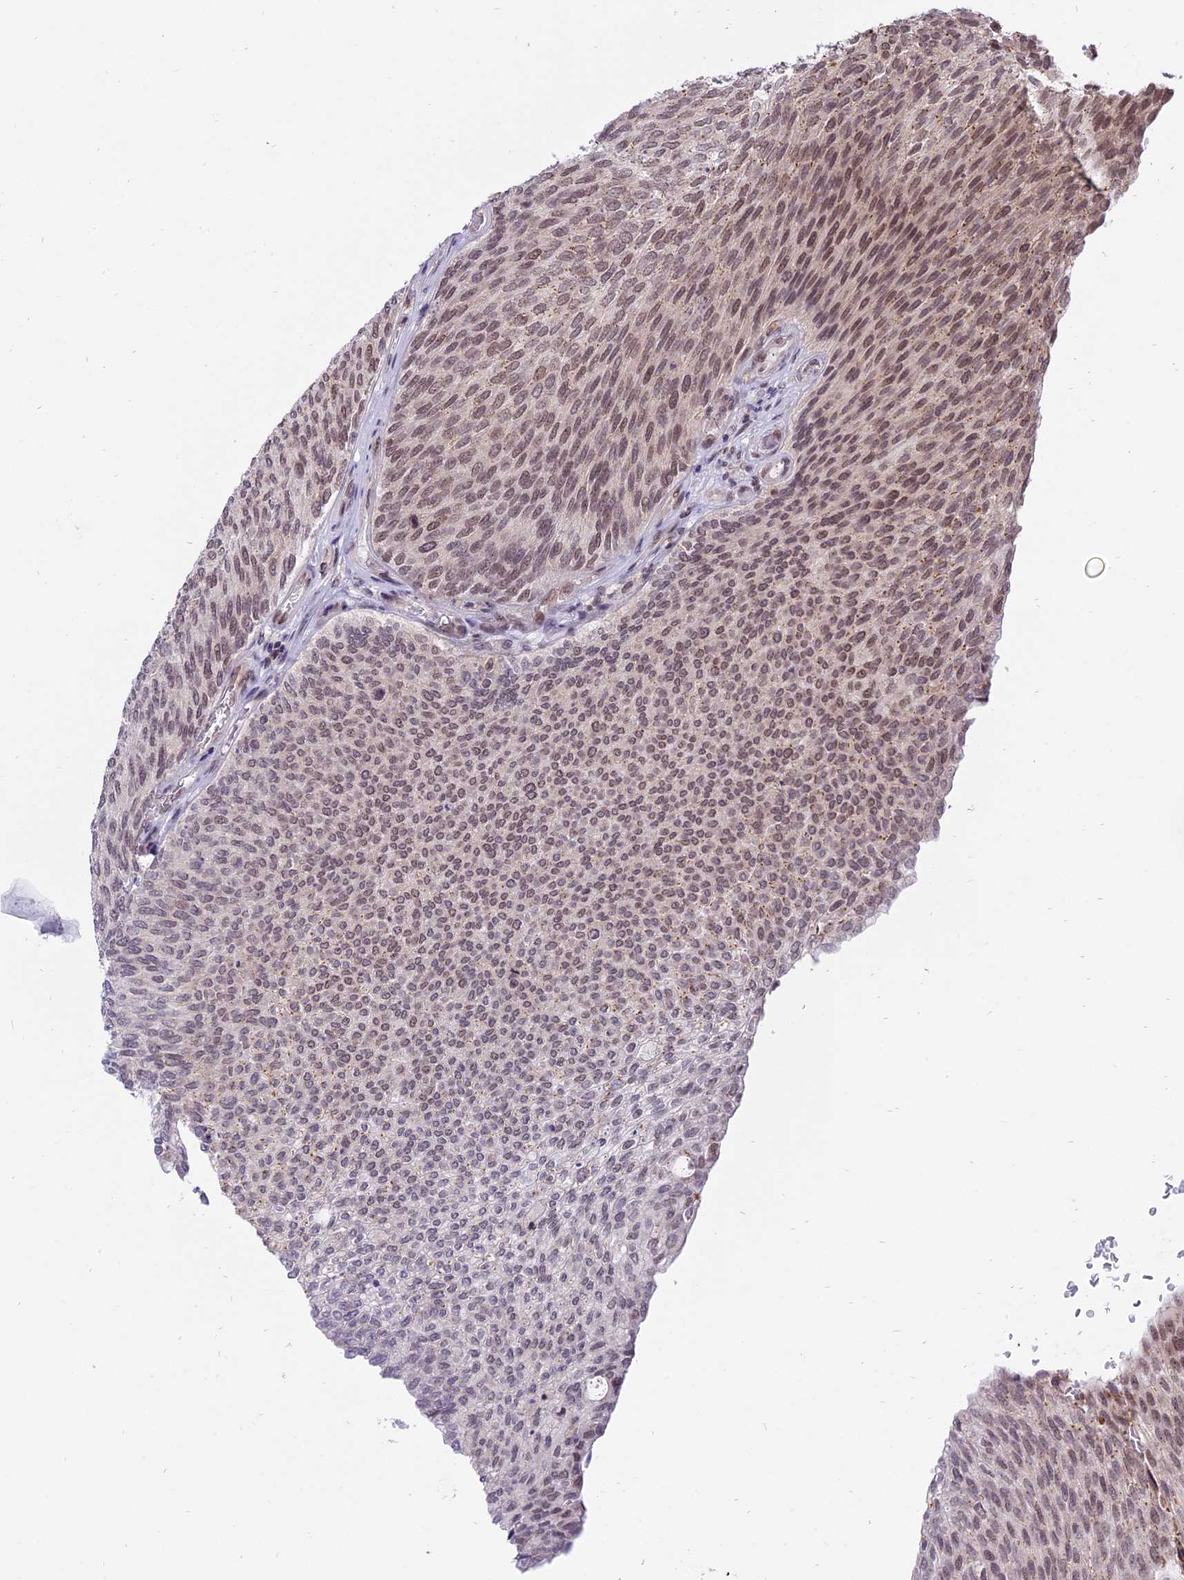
{"staining": {"intensity": "moderate", "quantity": "25%-75%", "location": "nuclear"}, "tissue": "urothelial cancer", "cell_type": "Tumor cells", "image_type": "cancer", "snomed": [{"axis": "morphology", "description": "Urothelial carcinoma, High grade"}, {"axis": "topography", "description": "Urinary bladder"}], "caption": "The immunohistochemical stain shows moderate nuclear positivity in tumor cells of high-grade urothelial carcinoma tissue.", "gene": "TADA3", "patient": {"sex": "female", "age": 79}}